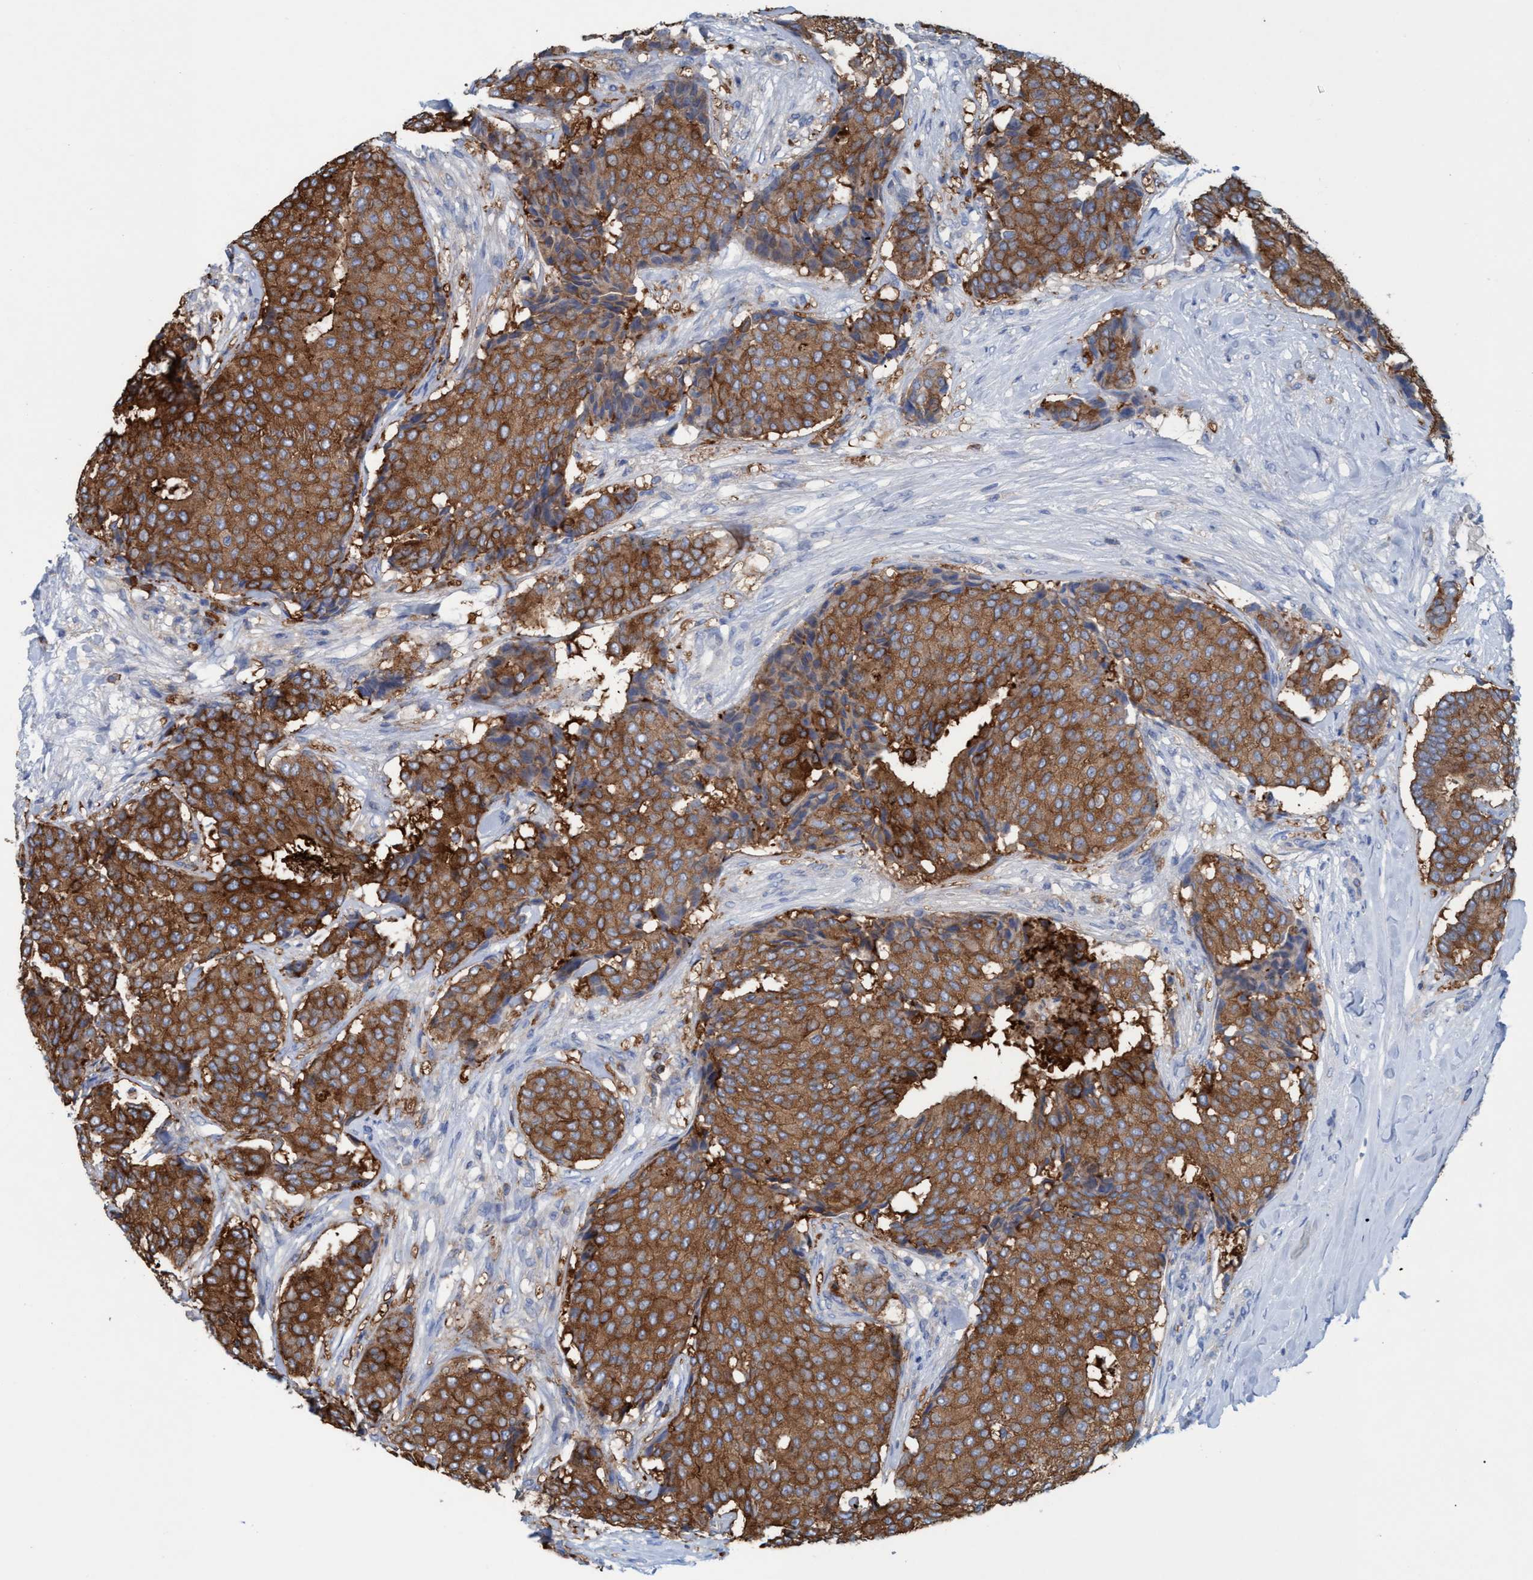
{"staining": {"intensity": "moderate", "quantity": ">75%", "location": "cytoplasmic/membranous"}, "tissue": "breast cancer", "cell_type": "Tumor cells", "image_type": "cancer", "snomed": [{"axis": "morphology", "description": "Duct carcinoma"}, {"axis": "topography", "description": "Breast"}], "caption": "A medium amount of moderate cytoplasmic/membranous expression is identified in approximately >75% of tumor cells in breast cancer tissue. Using DAB (3,3'-diaminobenzidine) (brown) and hematoxylin (blue) stains, captured at high magnification using brightfield microscopy.", "gene": "EZR", "patient": {"sex": "female", "age": 75}}